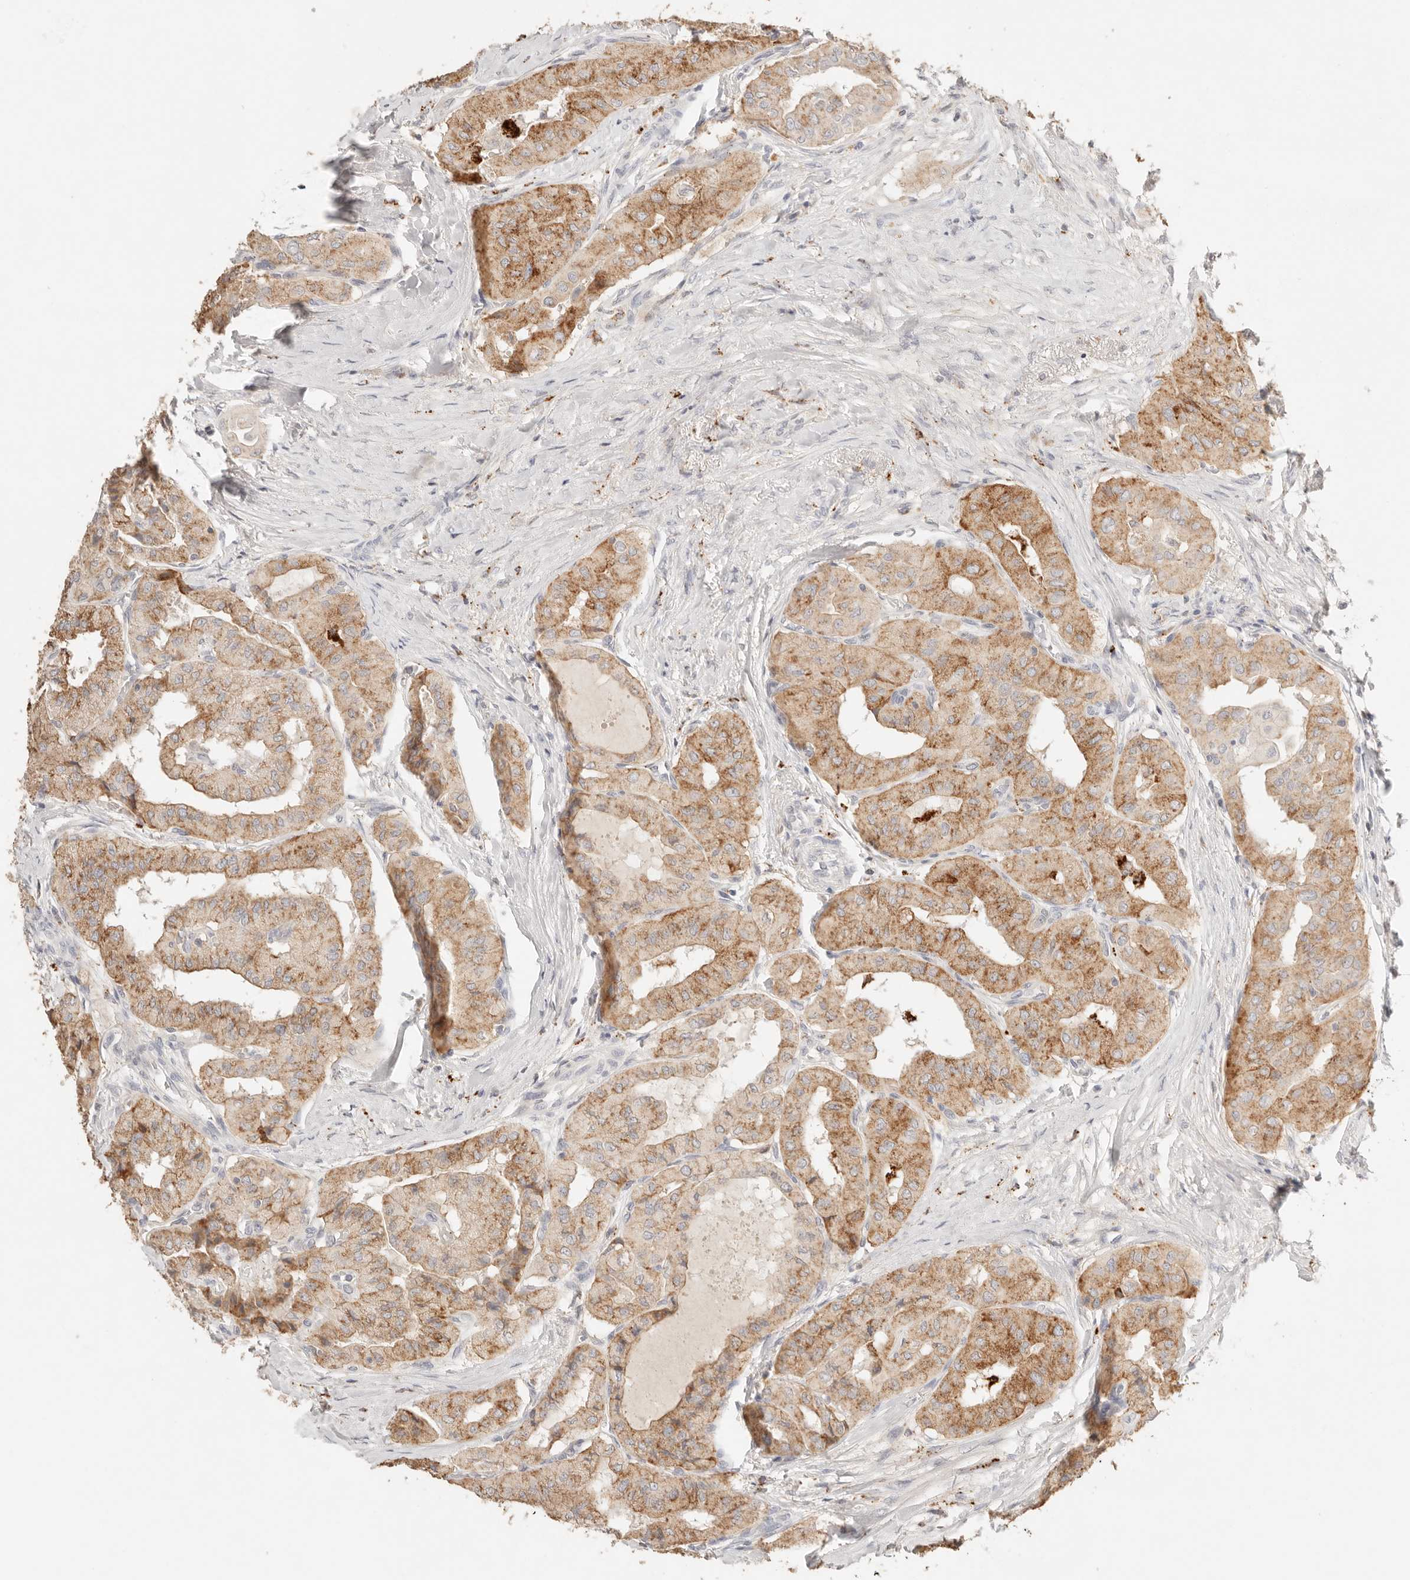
{"staining": {"intensity": "moderate", "quantity": ">75%", "location": "cytoplasmic/membranous"}, "tissue": "thyroid cancer", "cell_type": "Tumor cells", "image_type": "cancer", "snomed": [{"axis": "morphology", "description": "Papillary adenocarcinoma, NOS"}, {"axis": "topography", "description": "Thyroid gland"}], "caption": "Thyroid cancer (papillary adenocarcinoma) stained with a protein marker exhibits moderate staining in tumor cells.", "gene": "CEP120", "patient": {"sex": "female", "age": 59}}